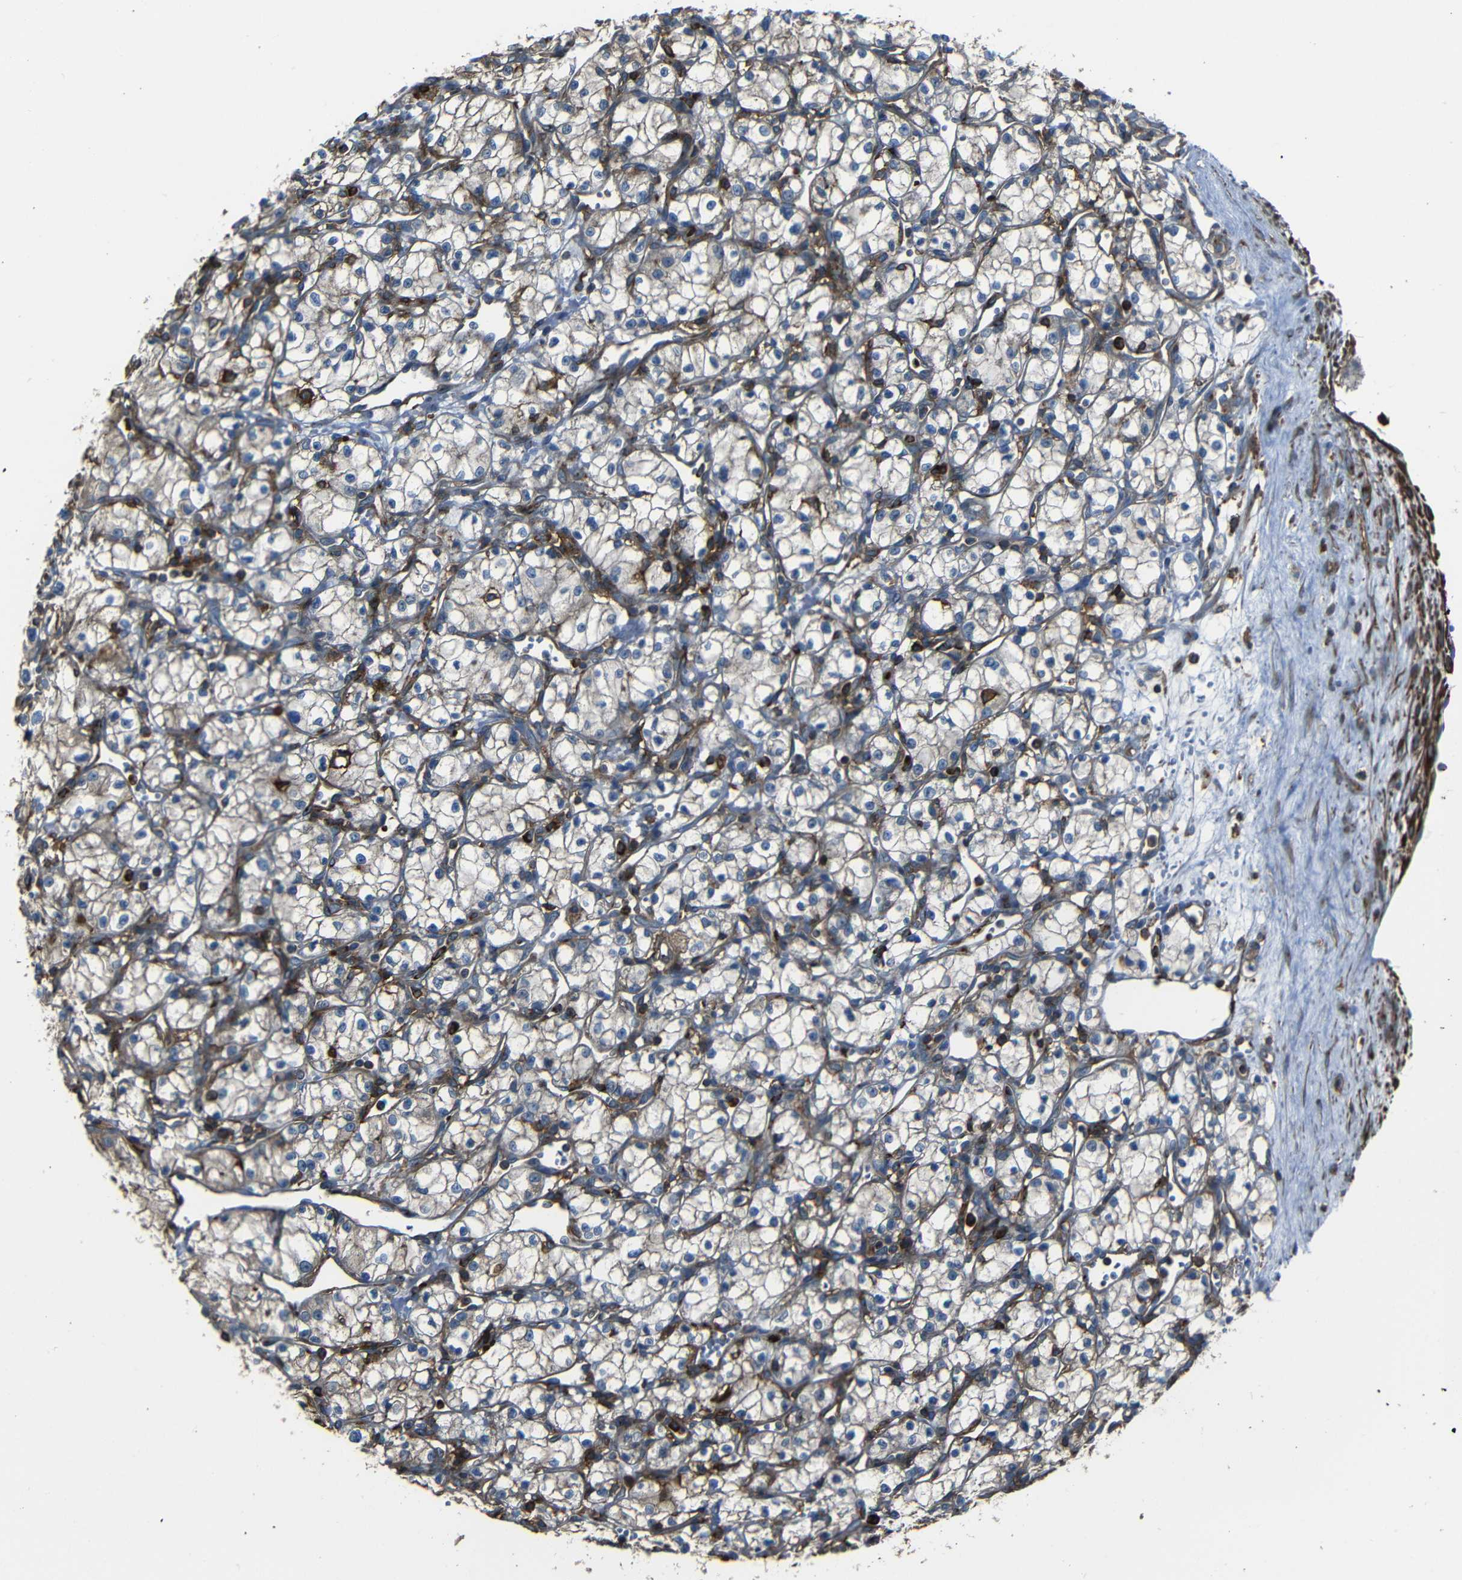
{"staining": {"intensity": "weak", "quantity": "<25%", "location": "cytoplasmic/membranous"}, "tissue": "renal cancer", "cell_type": "Tumor cells", "image_type": "cancer", "snomed": [{"axis": "morphology", "description": "Normal tissue, NOS"}, {"axis": "morphology", "description": "Adenocarcinoma, NOS"}, {"axis": "topography", "description": "Kidney"}], "caption": "The micrograph exhibits no significant positivity in tumor cells of renal cancer (adenocarcinoma). (DAB (3,3'-diaminobenzidine) immunohistochemistry with hematoxylin counter stain).", "gene": "ADGRE5", "patient": {"sex": "male", "age": 59}}